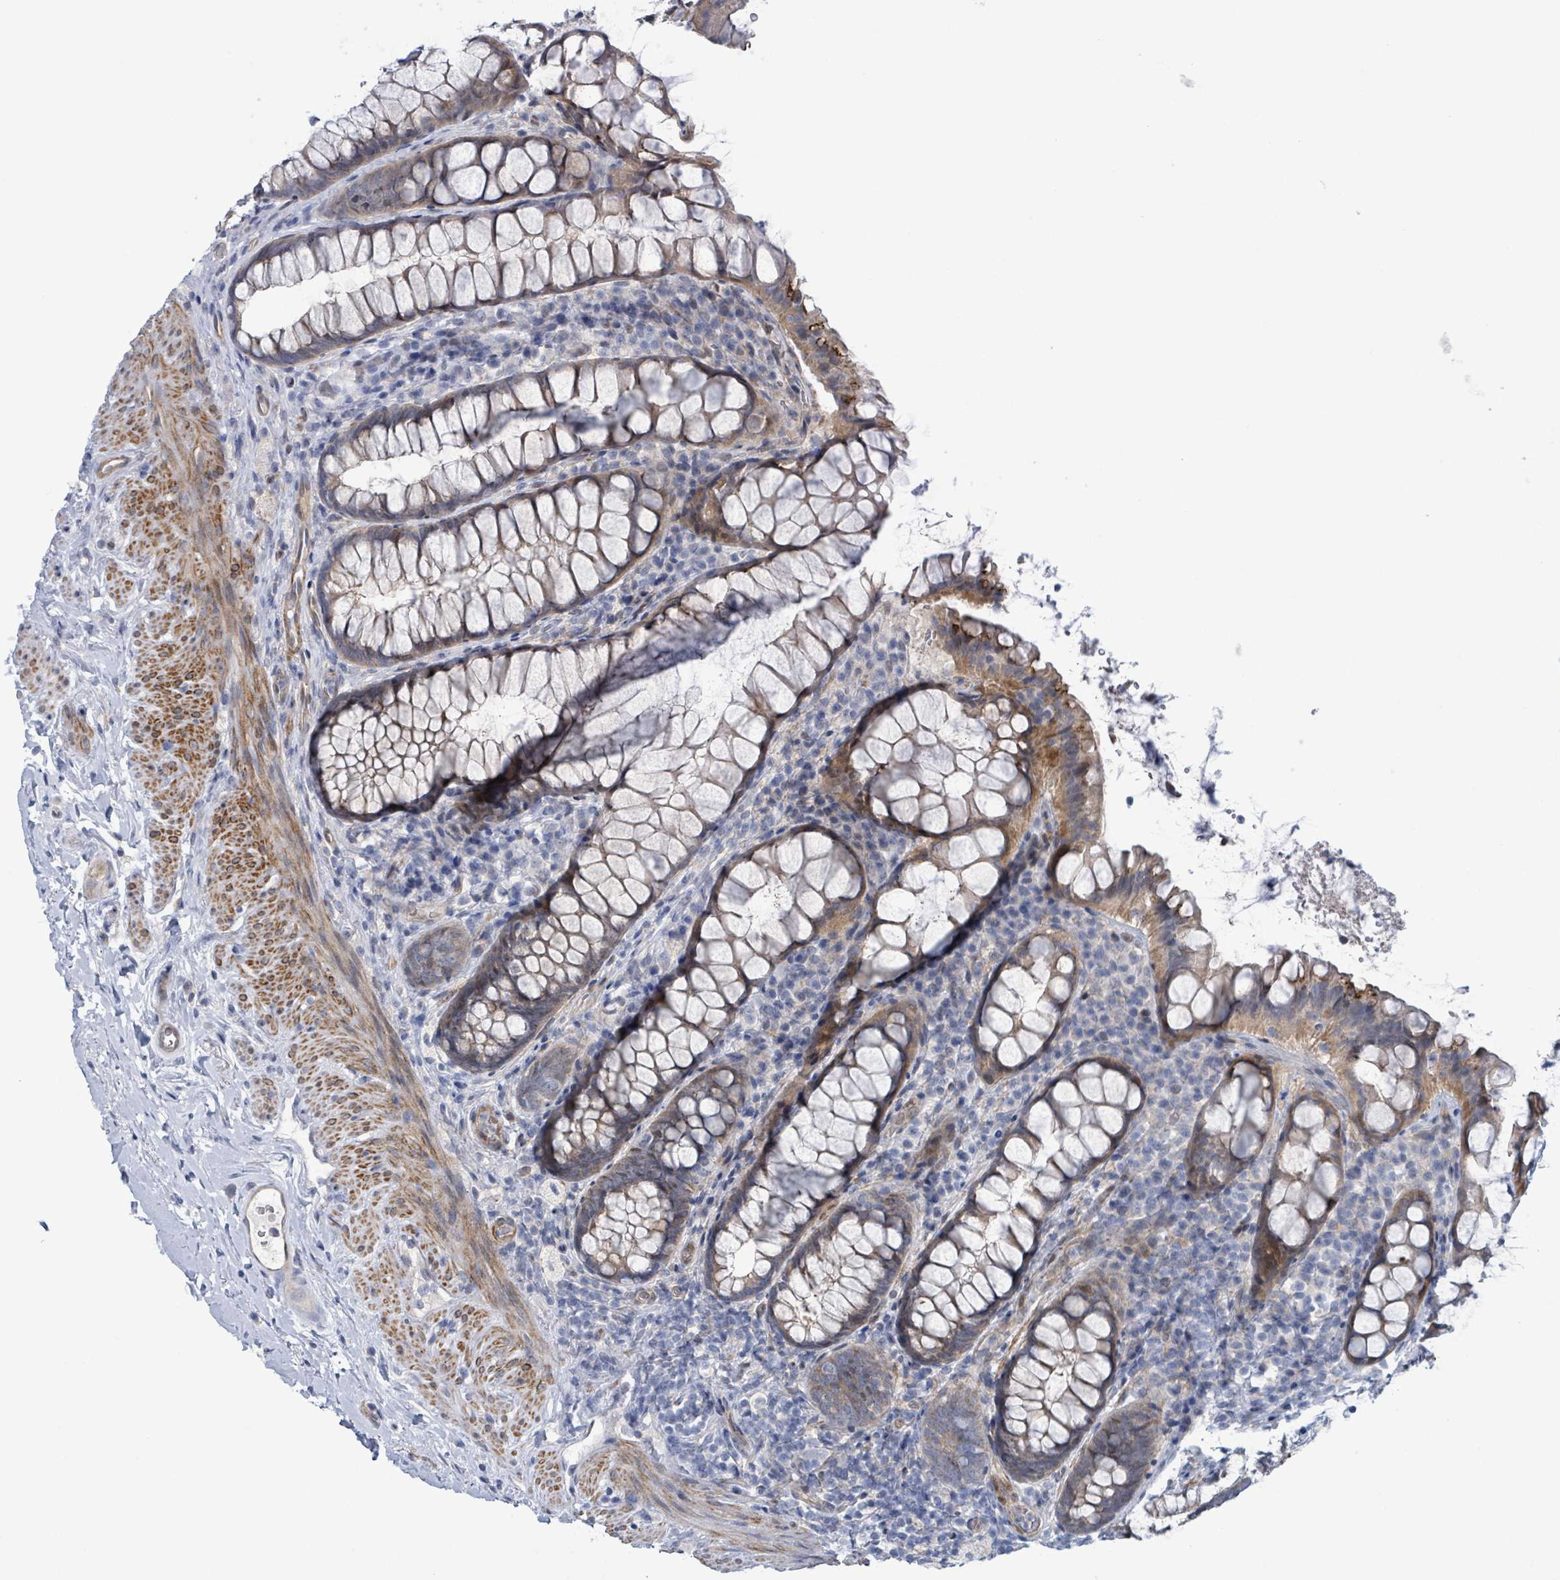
{"staining": {"intensity": "moderate", "quantity": "25%-75%", "location": "cytoplasmic/membranous"}, "tissue": "rectum", "cell_type": "Glandular cells", "image_type": "normal", "snomed": [{"axis": "morphology", "description": "Normal tissue, NOS"}, {"axis": "topography", "description": "Rectum"}, {"axis": "topography", "description": "Peripheral nerve tissue"}], "caption": "Immunohistochemical staining of benign rectum demonstrates medium levels of moderate cytoplasmic/membranous positivity in about 25%-75% of glandular cells. The staining is performed using DAB (3,3'-diaminobenzidine) brown chromogen to label protein expression. The nuclei are counter-stained blue using hematoxylin.", "gene": "C9orf152", "patient": {"sex": "female", "age": 69}}